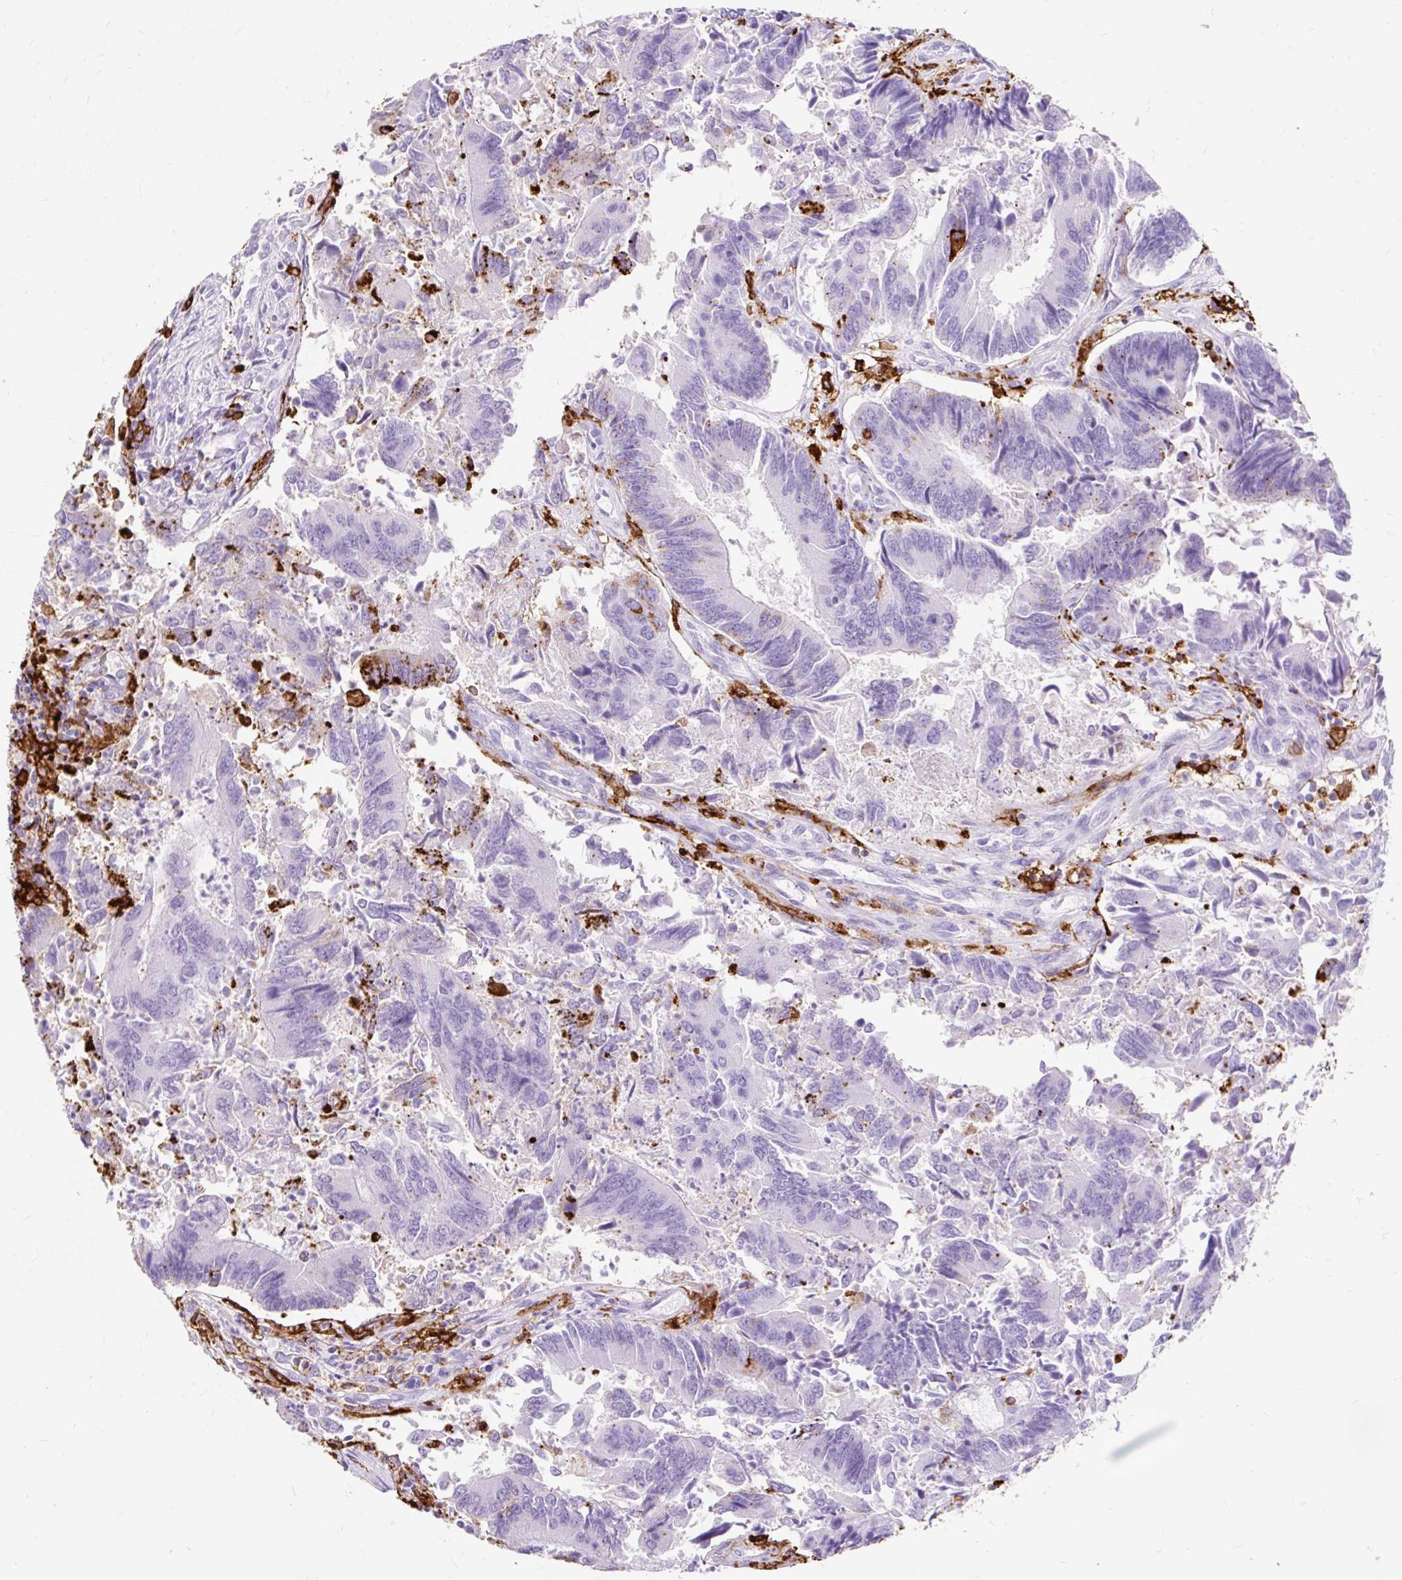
{"staining": {"intensity": "negative", "quantity": "none", "location": "none"}, "tissue": "colorectal cancer", "cell_type": "Tumor cells", "image_type": "cancer", "snomed": [{"axis": "morphology", "description": "Adenocarcinoma, NOS"}, {"axis": "topography", "description": "Colon"}], "caption": "The histopathology image exhibits no staining of tumor cells in colorectal cancer.", "gene": "HLA-DRA", "patient": {"sex": "female", "age": 67}}